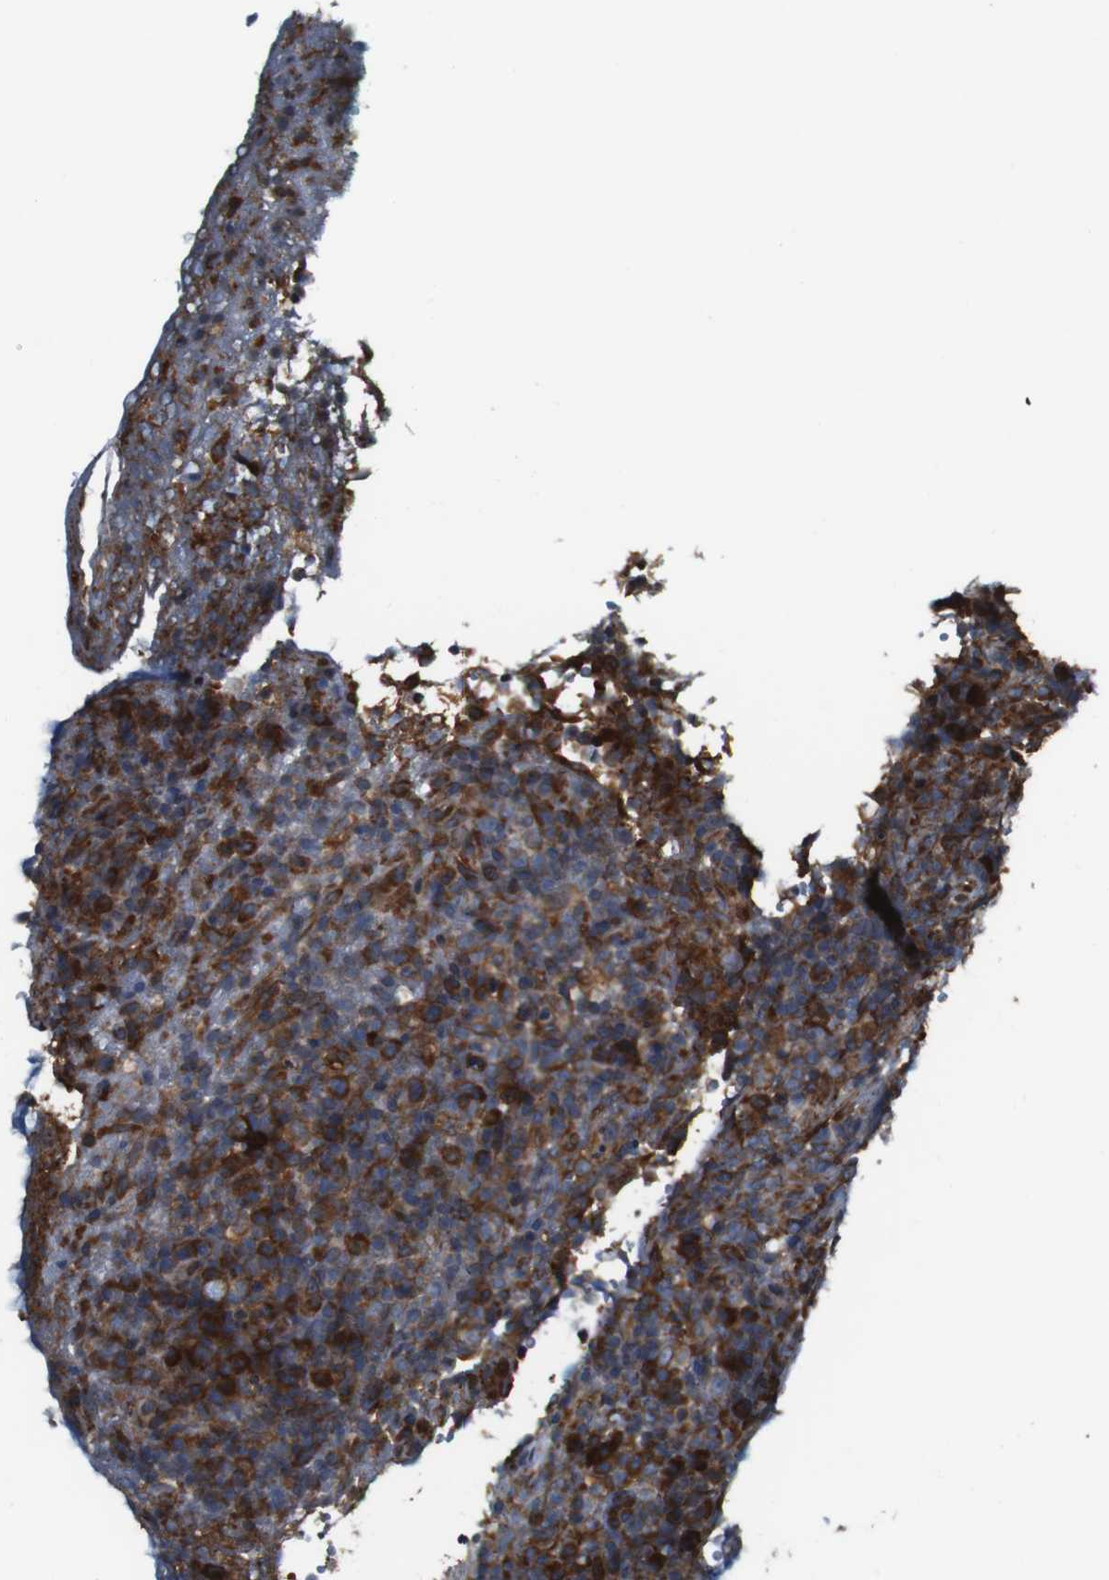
{"staining": {"intensity": "moderate", "quantity": ">75%", "location": "cytoplasmic/membranous"}, "tissue": "lymphoma", "cell_type": "Tumor cells", "image_type": "cancer", "snomed": [{"axis": "morphology", "description": "Malignant lymphoma, non-Hodgkin's type, High grade"}, {"axis": "topography", "description": "Lymph node"}], "caption": "A high-resolution histopathology image shows immunohistochemistry (IHC) staining of malignant lymphoma, non-Hodgkin's type (high-grade), which demonstrates moderate cytoplasmic/membranous expression in about >75% of tumor cells.", "gene": "UGGT1", "patient": {"sex": "female", "age": 76}}